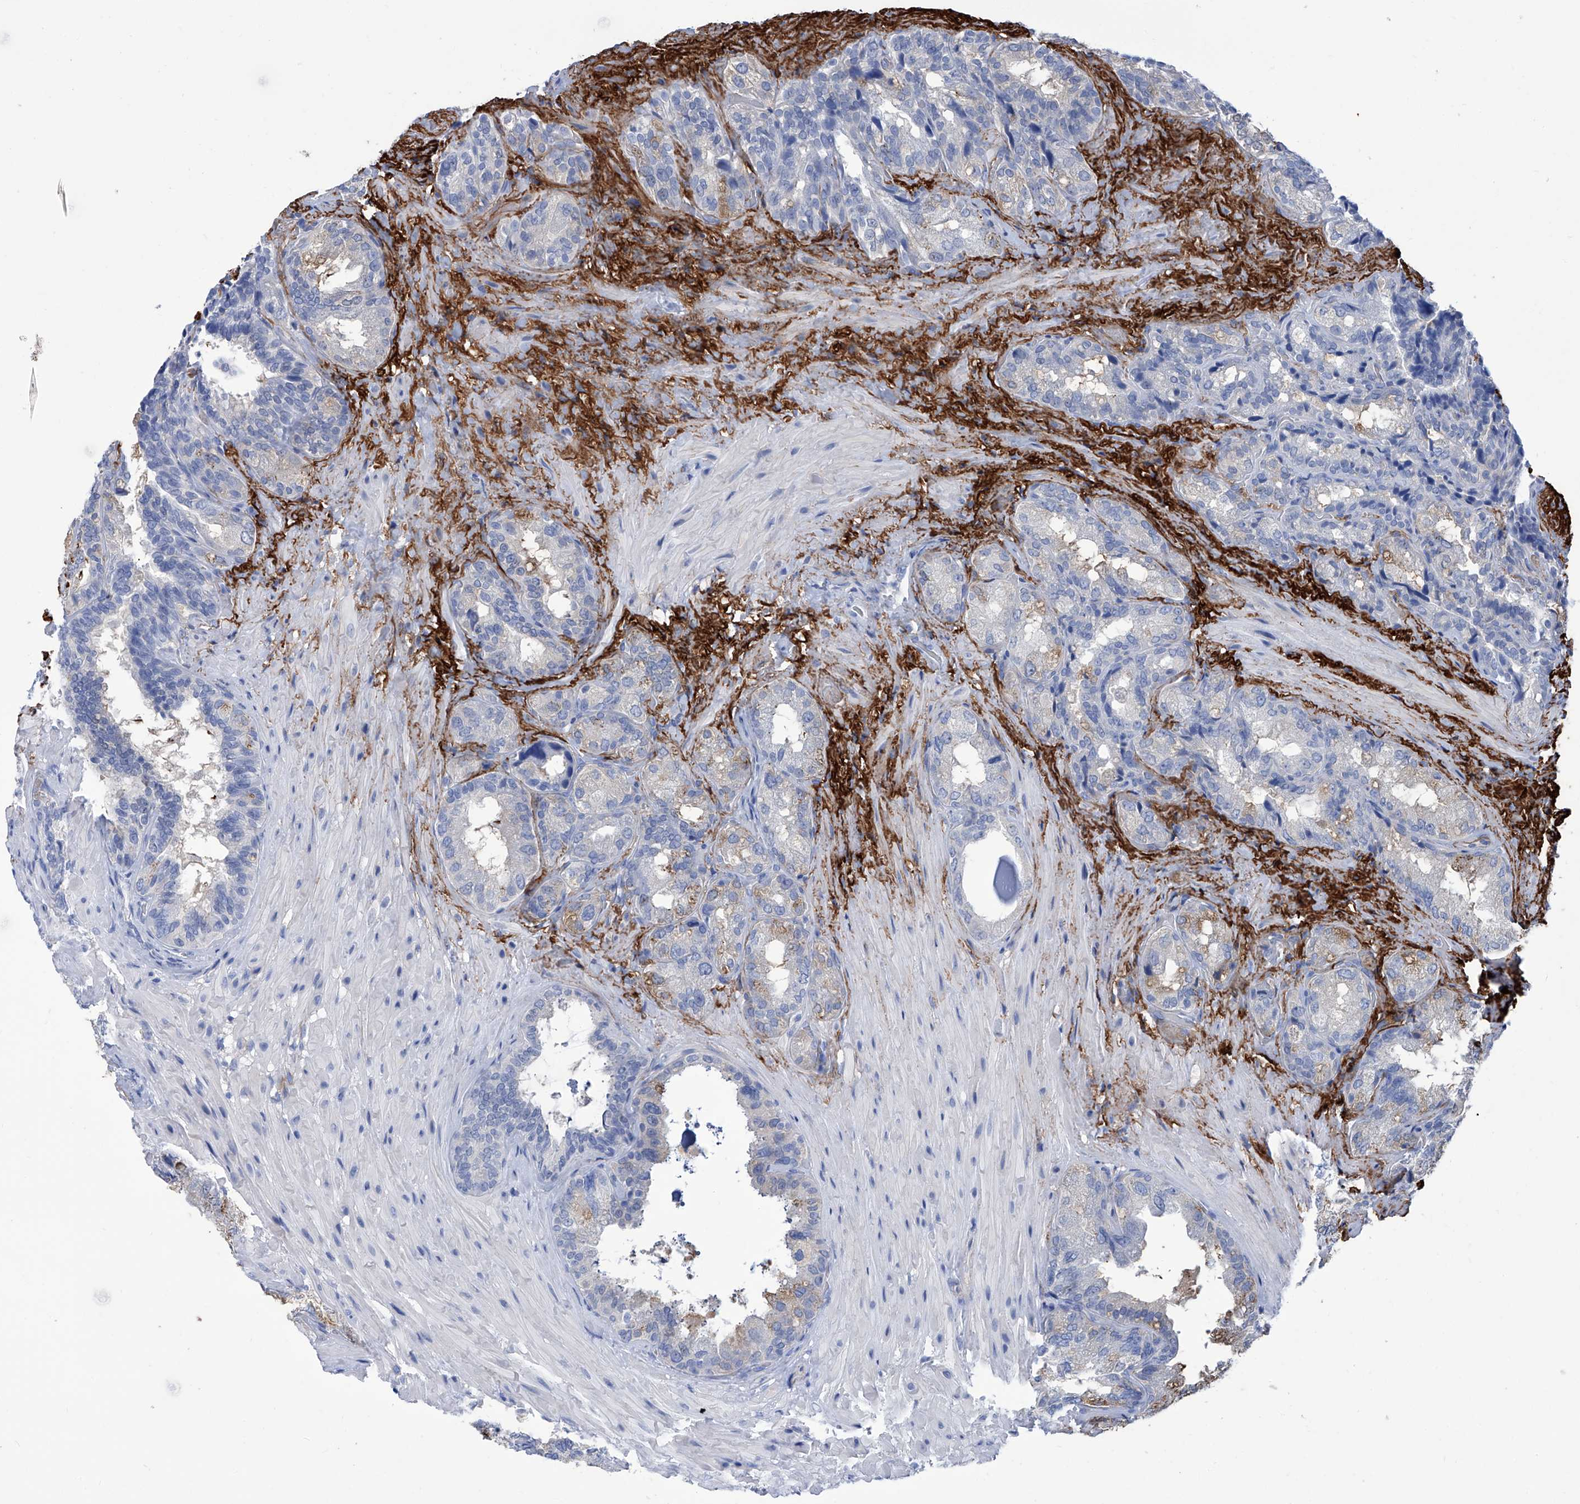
{"staining": {"intensity": "weak", "quantity": ">75%", "location": "cytoplasmic/membranous"}, "tissue": "seminal vesicle", "cell_type": "Glandular cells", "image_type": "normal", "snomed": [{"axis": "morphology", "description": "Normal tissue, NOS"}, {"axis": "topography", "description": "Seminal veicle"}, {"axis": "topography", "description": "Peripheral nerve tissue"}], "caption": "This micrograph demonstrates IHC staining of benign seminal vesicle, with low weak cytoplasmic/membranous staining in approximately >75% of glandular cells.", "gene": "SMS", "patient": {"sex": "male", "age": 63}}